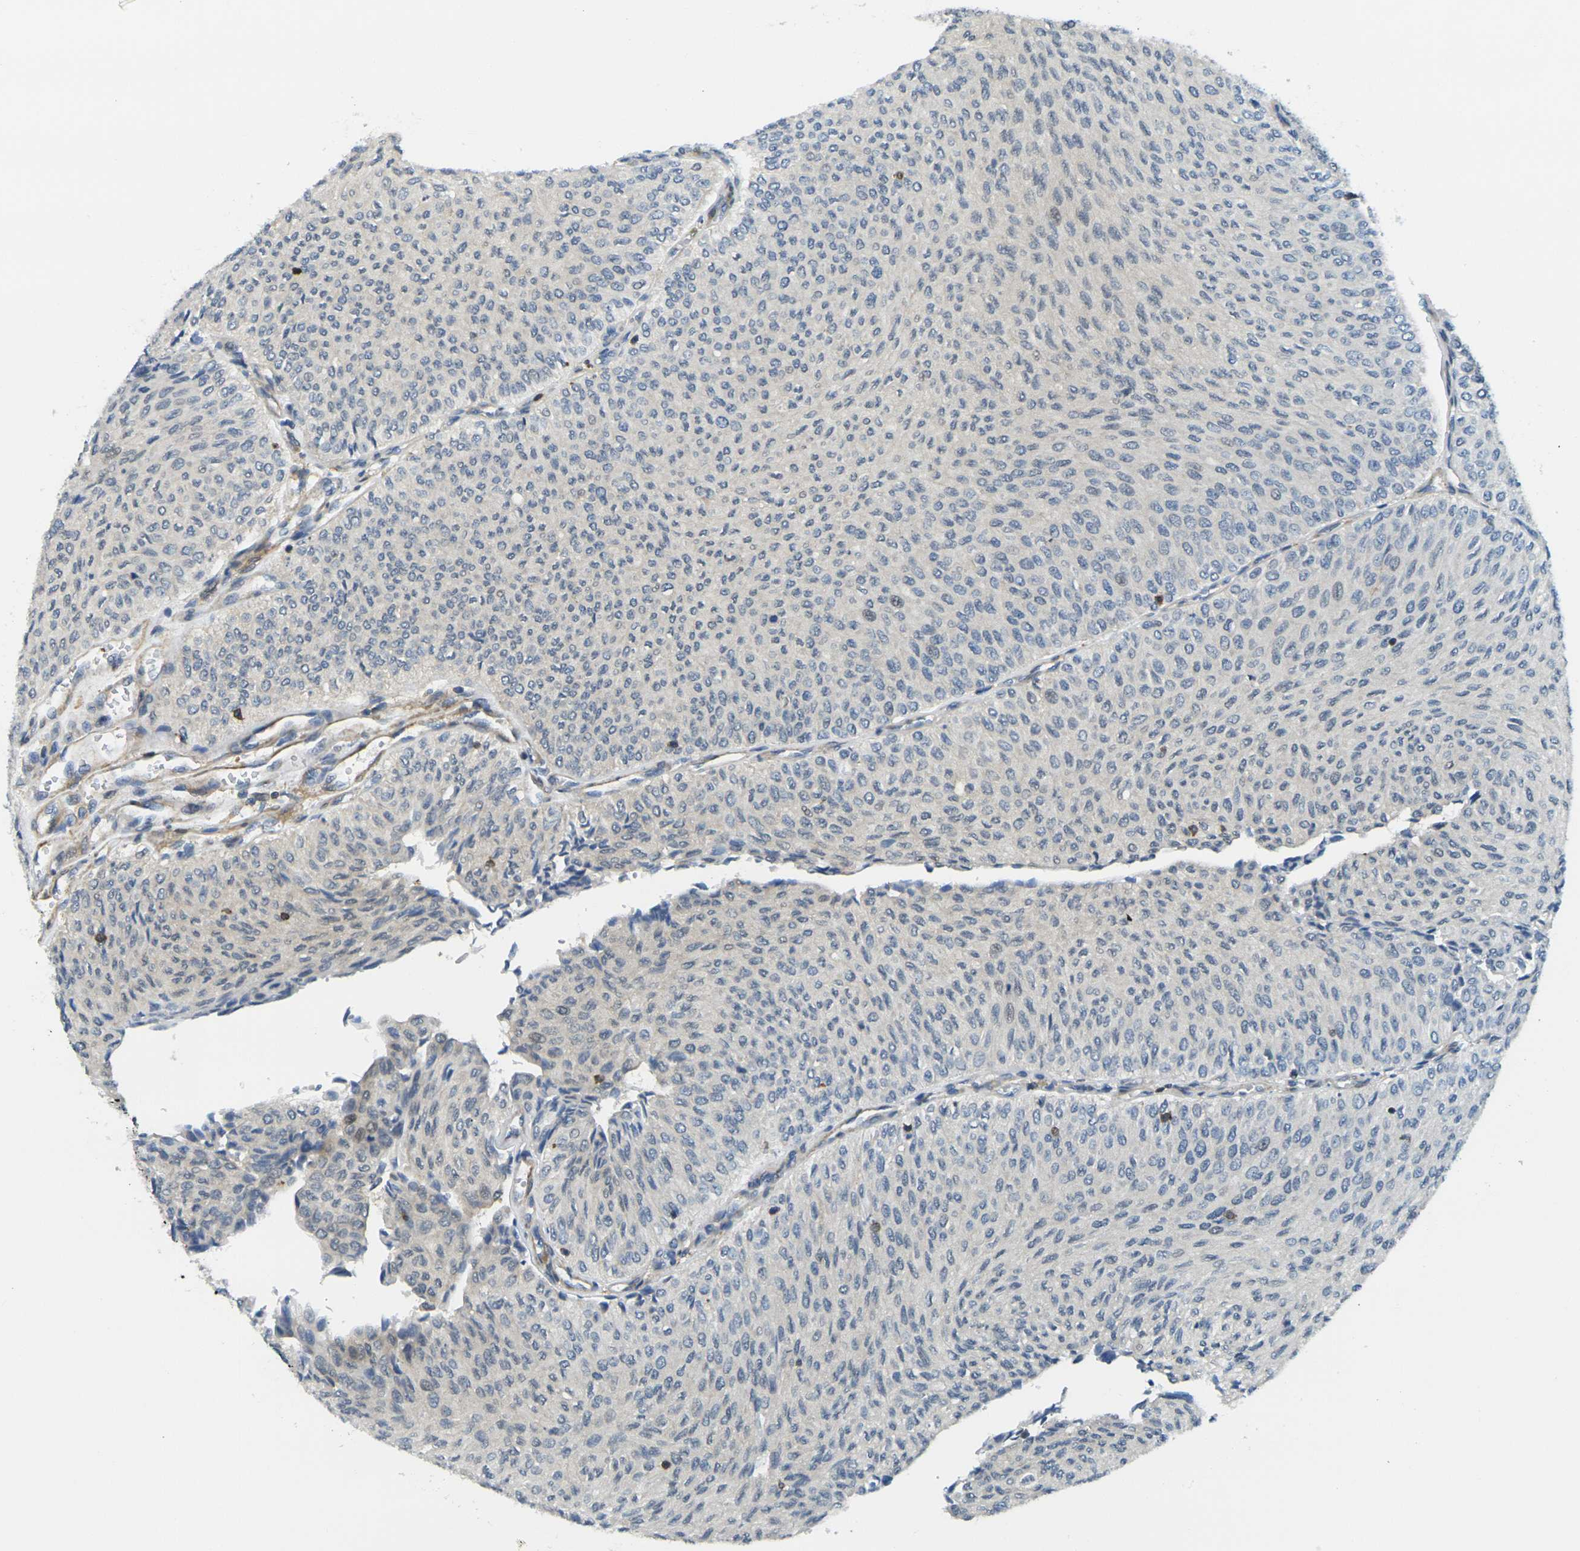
{"staining": {"intensity": "negative", "quantity": "none", "location": "none"}, "tissue": "urothelial cancer", "cell_type": "Tumor cells", "image_type": "cancer", "snomed": [{"axis": "morphology", "description": "Urothelial carcinoma, Low grade"}, {"axis": "topography", "description": "Urinary bladder"}], "caption": "An image of human urothelial carcinoma (low-grade) is negative for staining in tumor cells.", "gene": "LASP1", "patient": {"sex": "male", "age": 78}}